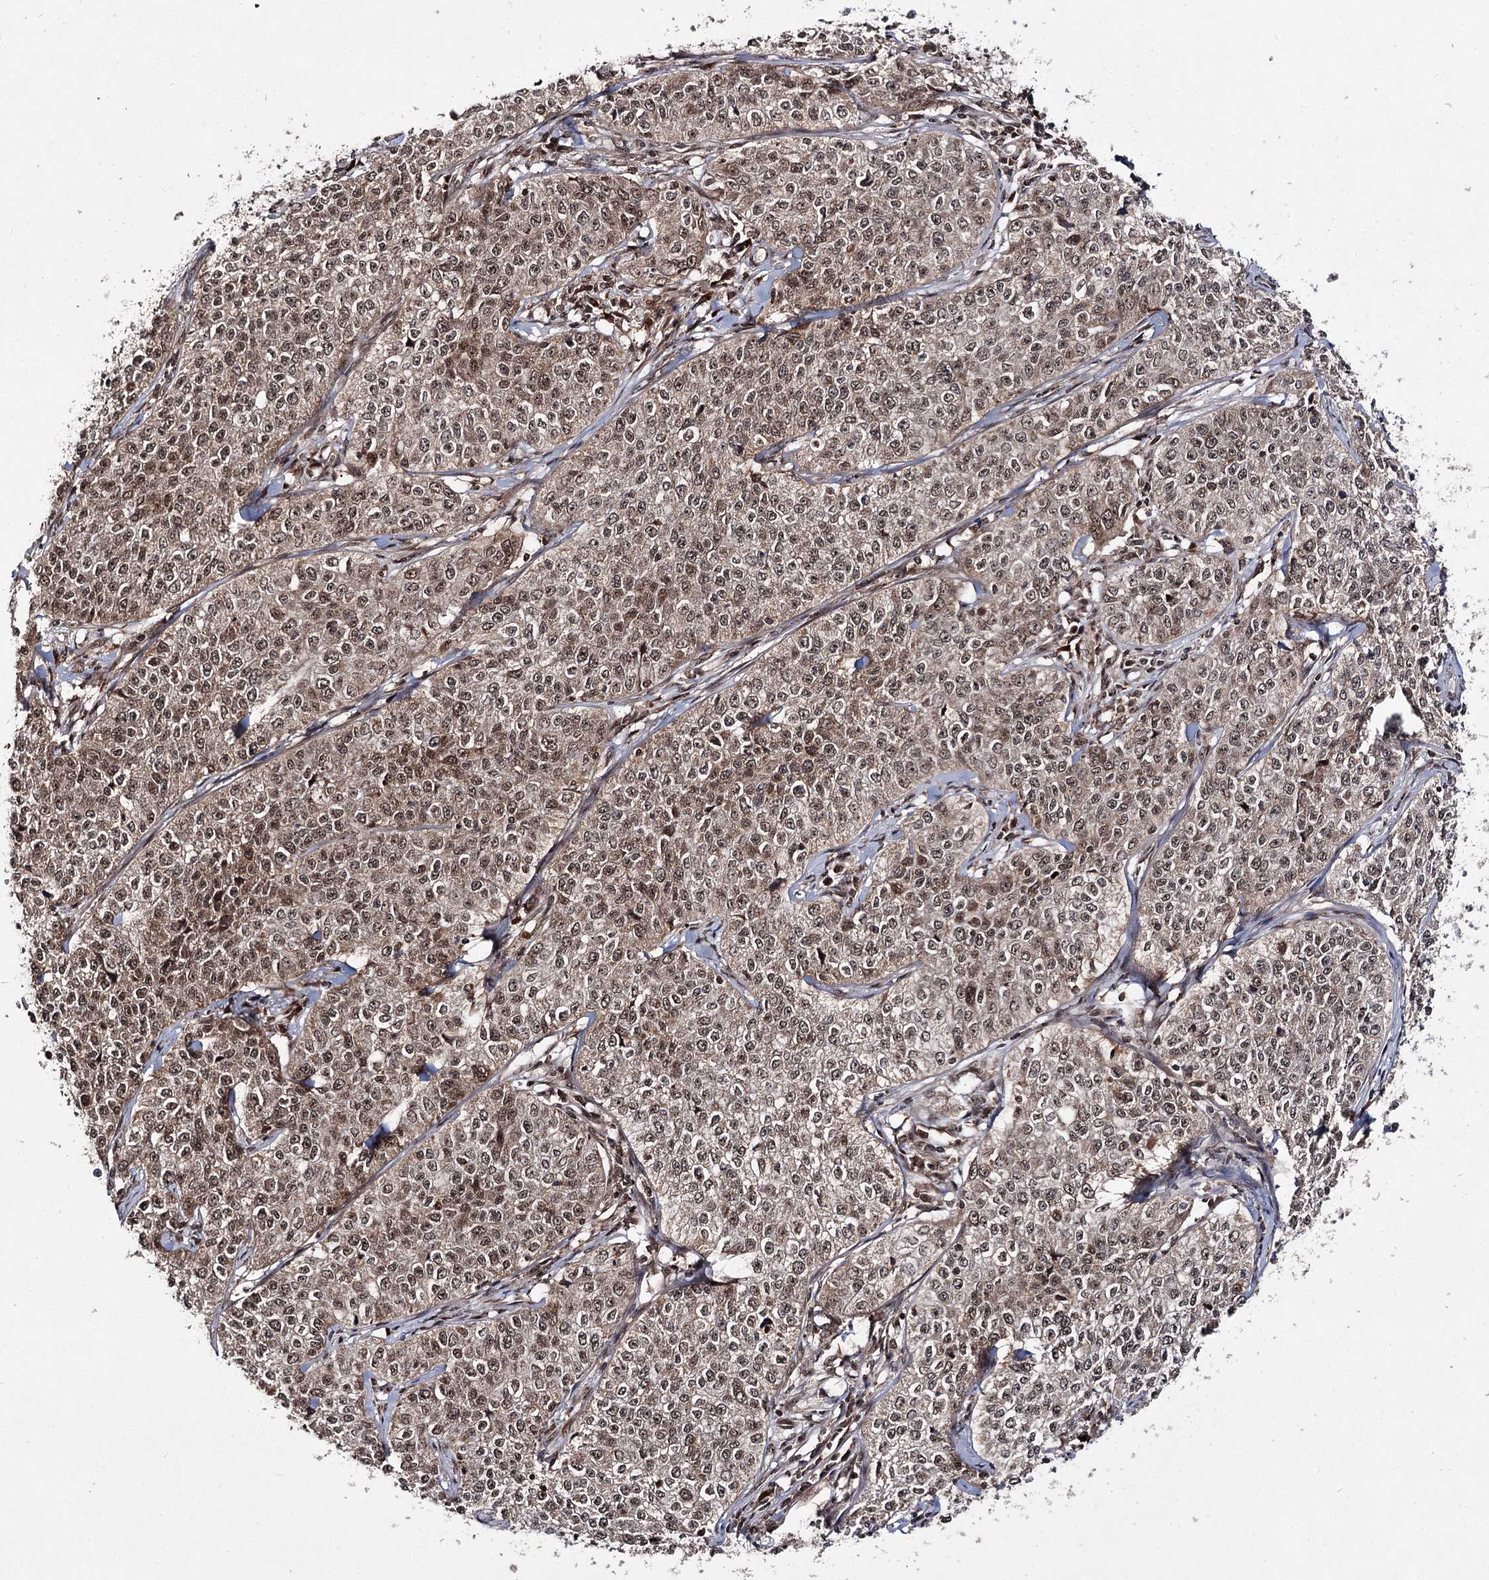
{"staining": {"intensity": "moderate", "quantity": ">75%", "location": "cytoplasmic/membranous,nuclear"}, "tissue": "cervical cancer", "cell_type": "Tumor cells", "image_type": "cancer", "snomed": [{"axis": "morphology", "description": "Squamous cell carcinoma, NOS"}, {"axis": "topography", "description": "Cervix"}], "caption": "DAB immunohistochemical staining of cervical cancer (squamous cell carcinoma) displays moderate cytoplasmic/membranous and nuclear protein expression in about >75% of tumor cells. (IHC, brightfield microscopy, high magnification).", "gene": "FAM53B", "patient": {"sex": "female", "age": 35}}